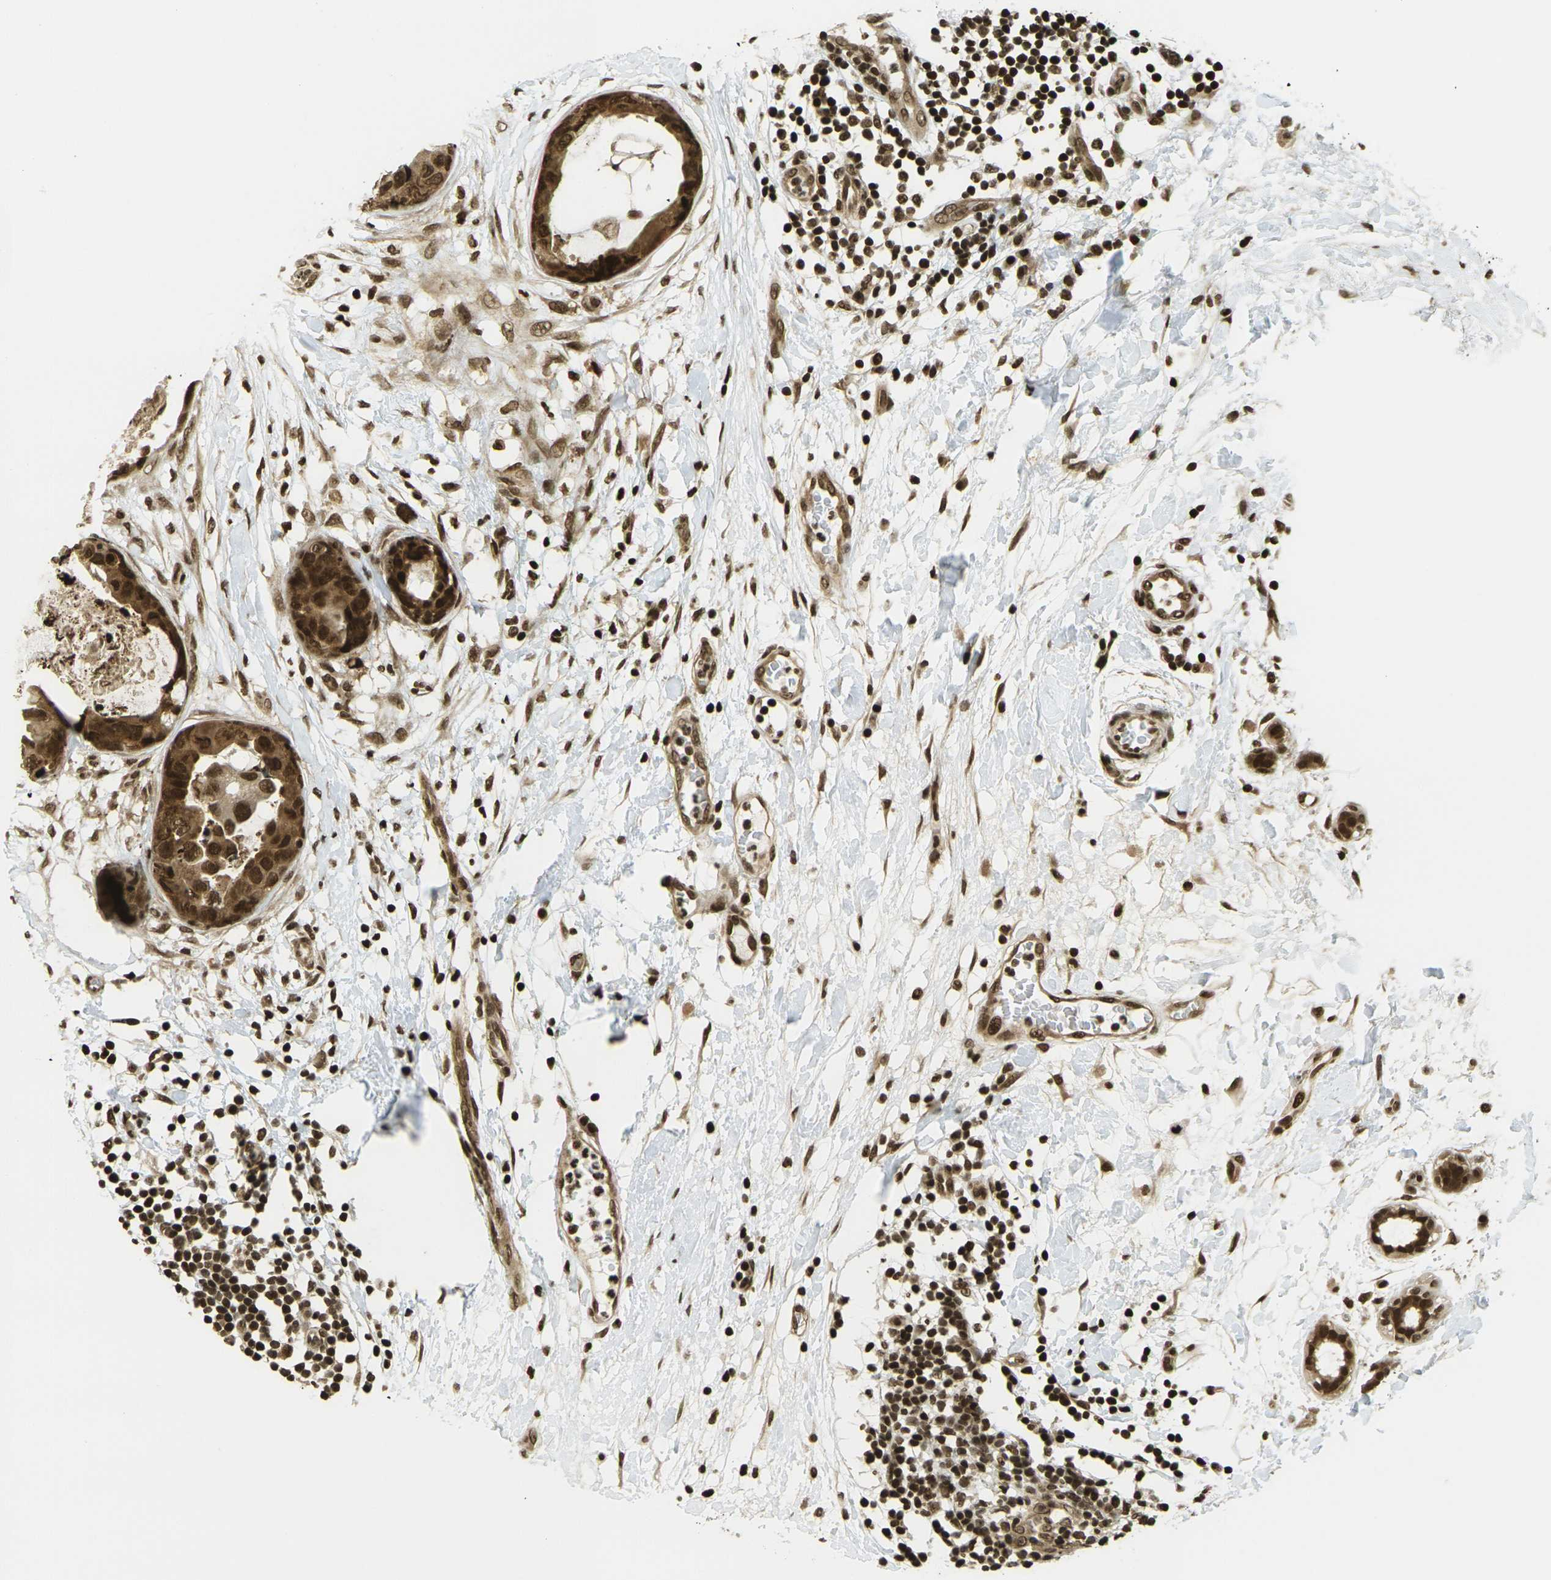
{"staining": {"intensity": "strong", "quantity": ">75%", "location": "cytoplasmic/membranous,nuclear"}, "tissue": "breast cancer", "cell_type": "Tumor cells", "image_type": "cancer", "snomed": [{"axis": "morphology", "description": "Duct carcinoma"}, {"axis": "topography", "description": "Breast"}], "caption": "There is high levels of strong cytoplasmic/membranous and nuclear positivity in tumor cells of breast intraductal carcinoma, as demonstrated by immunohistochemical staining (brown color).", "gene": "RUVBL2", "patient": {"sex": "female", "age": 40}}